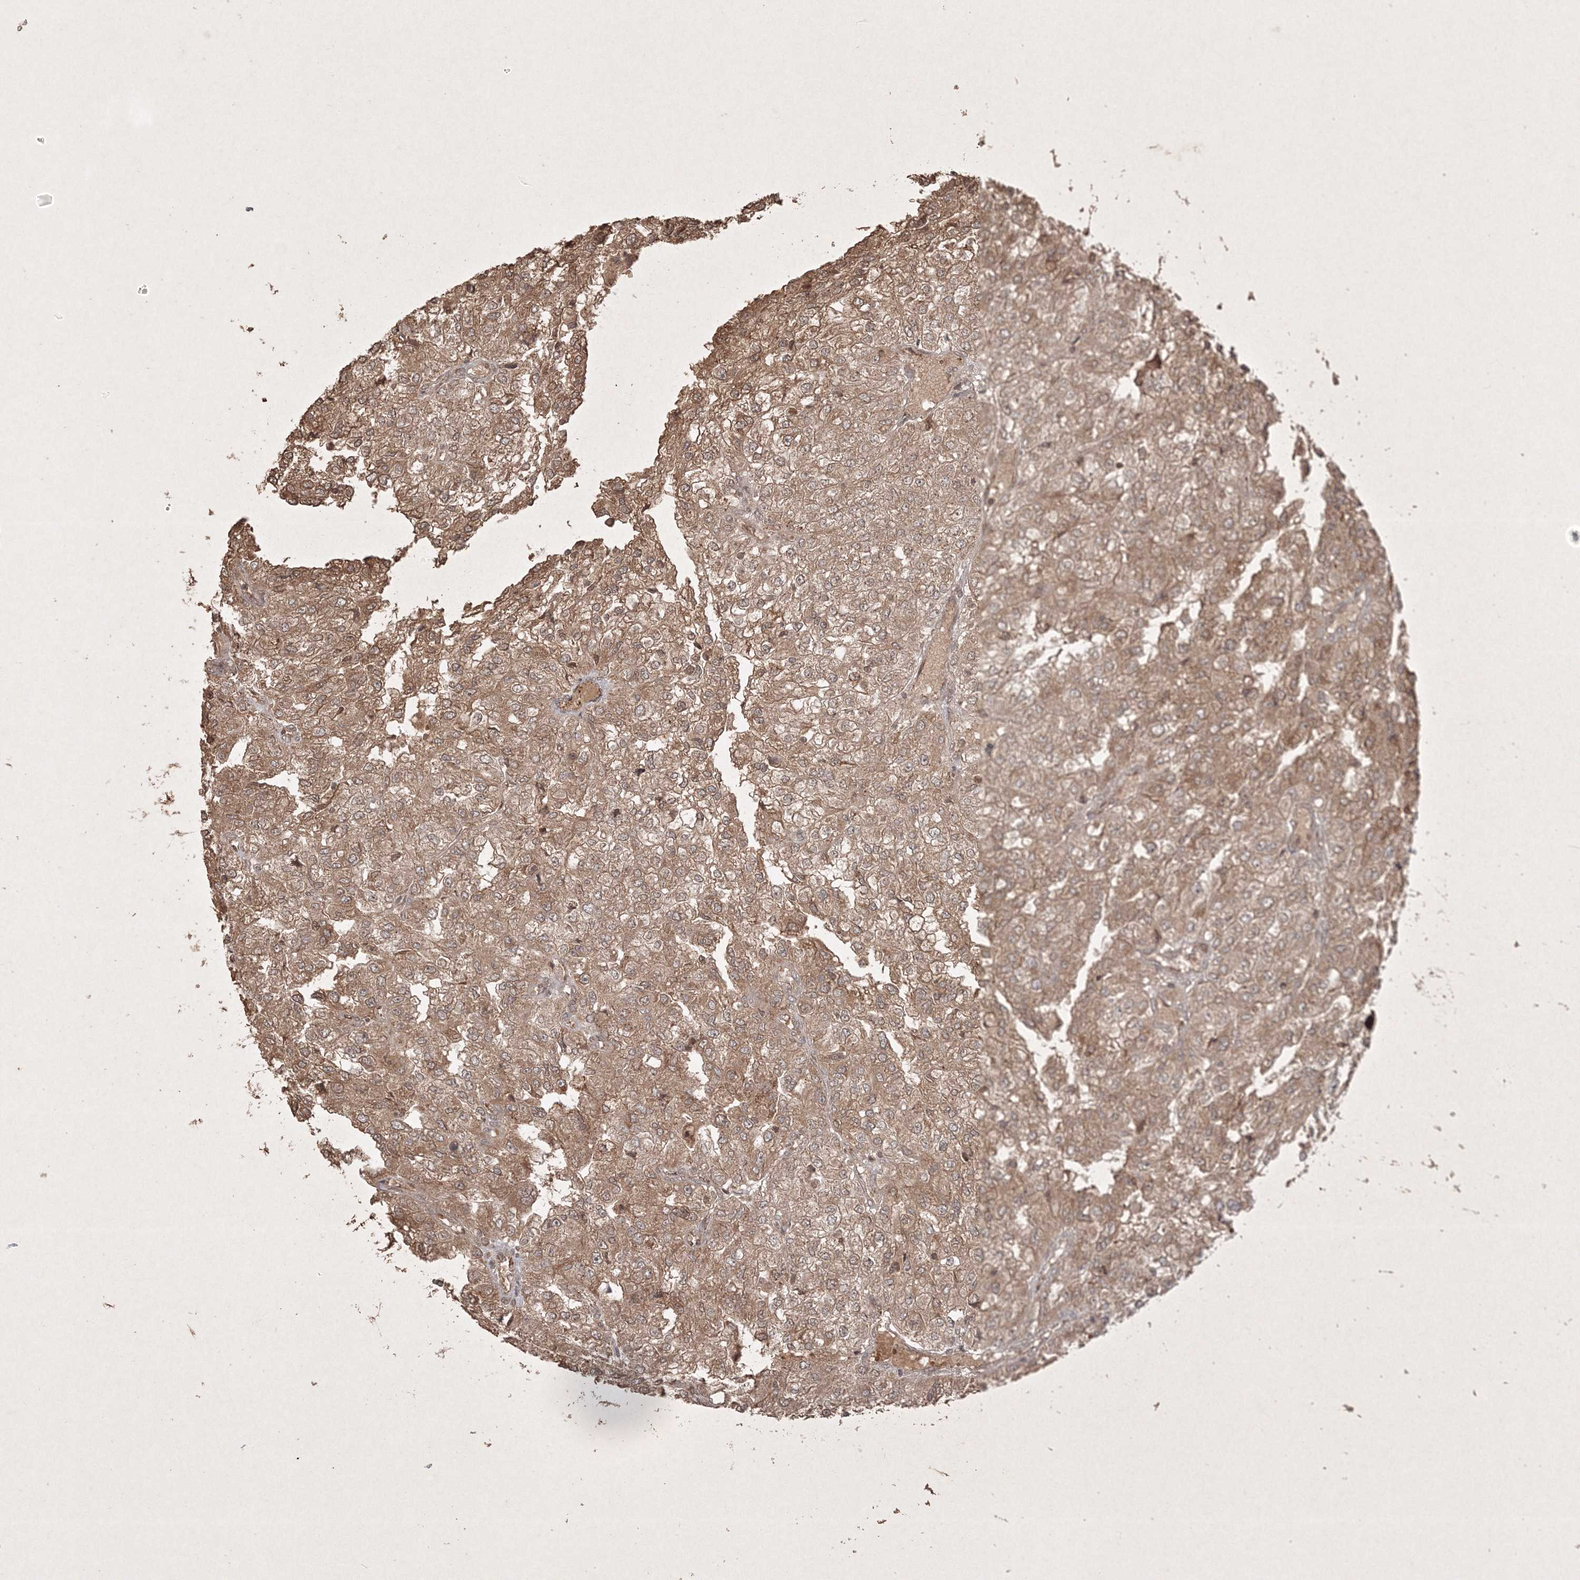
{"staining": {"intensity": "moderate", "quantity": ">75%", "location": "cytoplasmic/membranous"}, "tissue": "renal cancer", "cell_type": "Tumor cells", "image_type": "cancer", "snomed": [{"axis": "morphology", "description": "Adenocarcinoma, NOS"}, {"axis": "topography", "description": "Kidney"}], "caption": "A medium amount of moderate cytoplasmic/membranous positivity is present in approximately >75% of tumor cells in adenocarcinoma (renal) tissue.", "gene": "PELI3", "patient": {"sex": "female", "age": 54}}